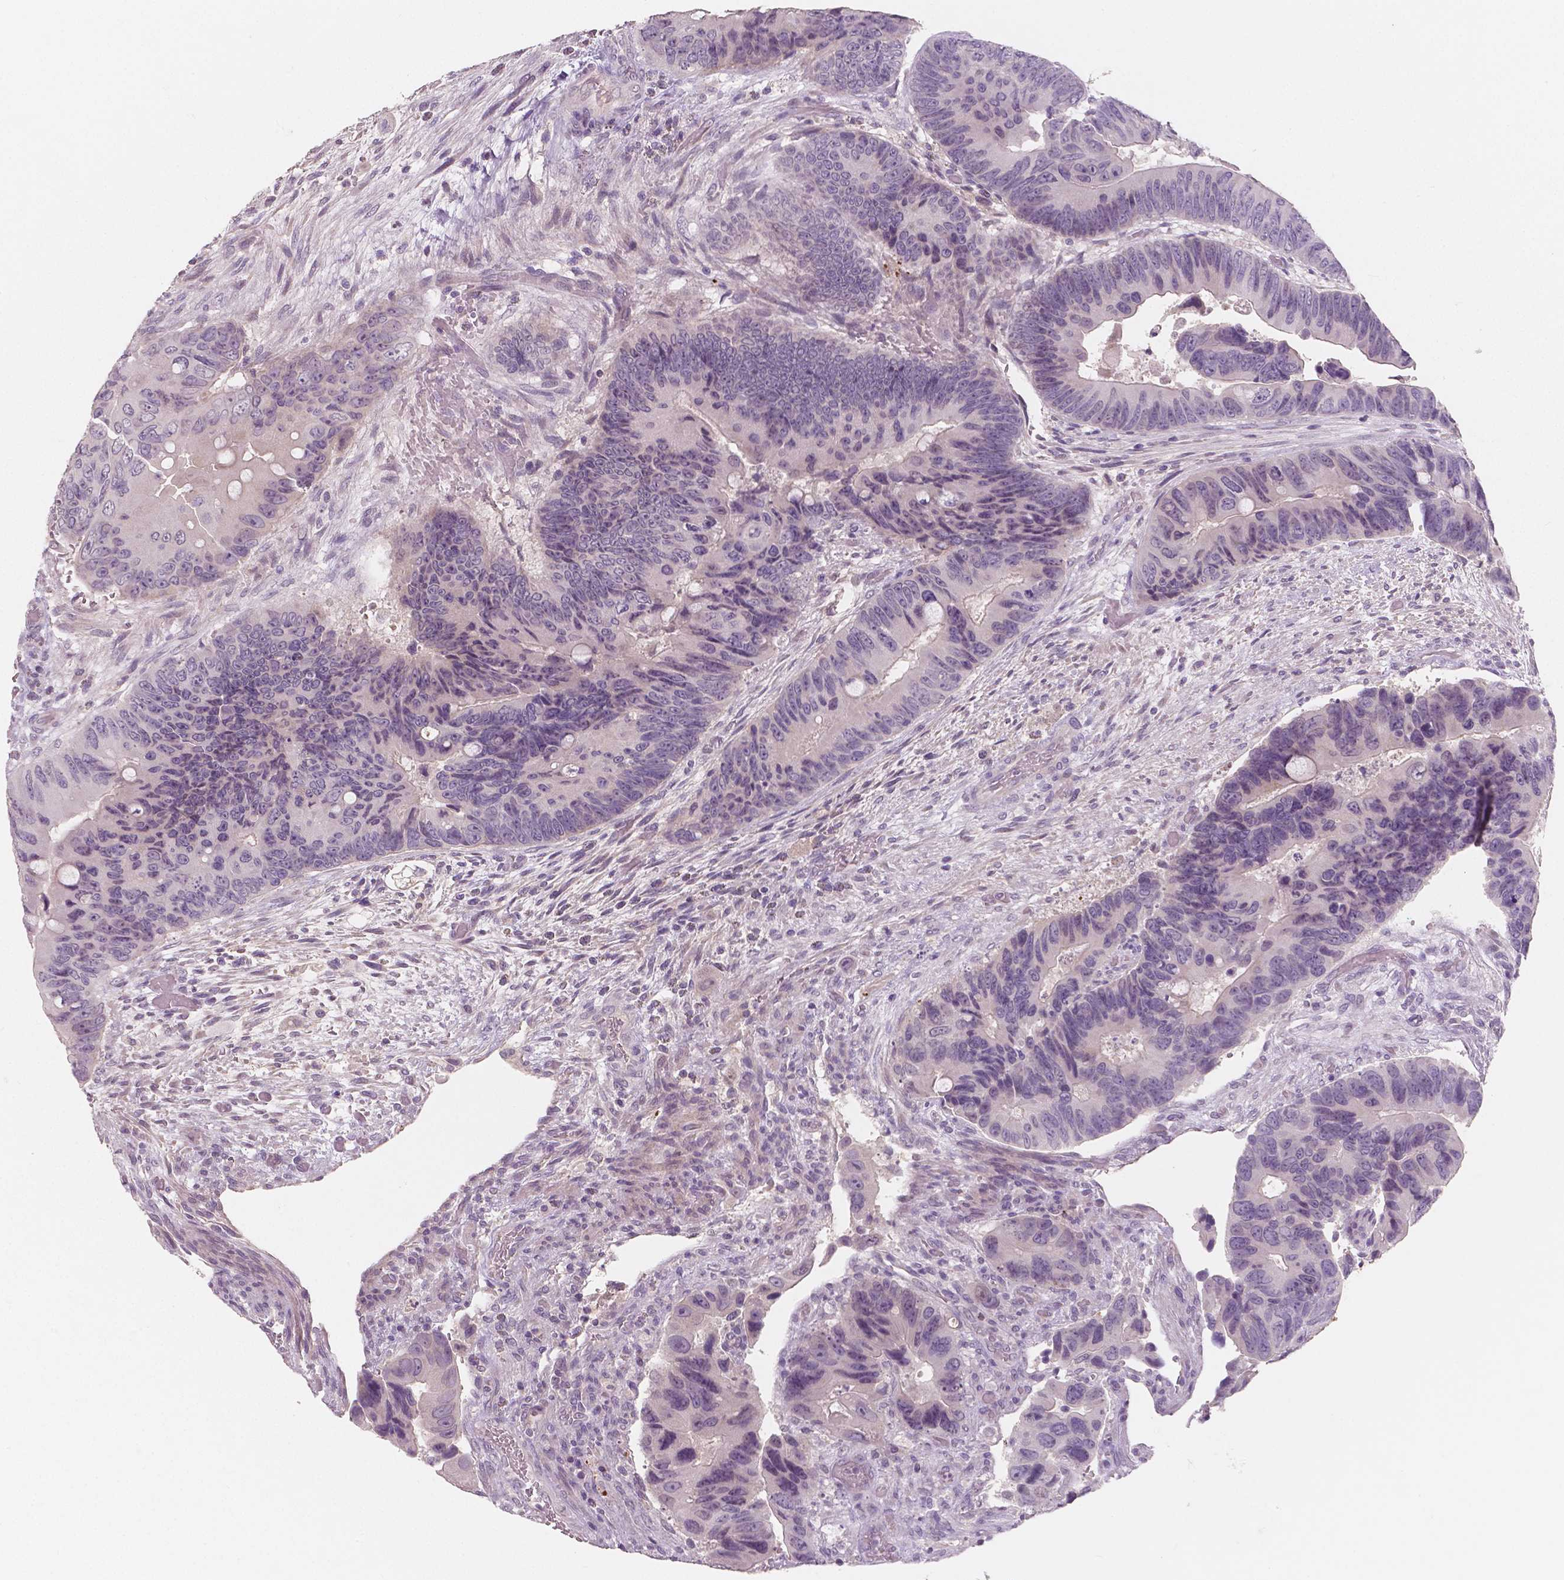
{"staining": {"intensity": "negative", "quantity": "none", "location": "none"}, "tissue": "colorectal cancer", "cell_type": "Tumor cells", "image_type": "cancer", "snomed": [{"axis": "morphology", "description": "Adenocarcinoma, NOS"}, {"axis": "topography", "description": "Rectum"}], "caption": "This micrograph is of adenocarcinoma (colorectal) stained with IHC to label a protein in brown with the nuclei are counter-stained blue. There is no positivity in tumor cells. The staining is performed using DAB brown chromogen with nuclei counter-stained in using hematoxylin.", "gene": "APOA4", "patient": {"sex": "male", "age": 63}}